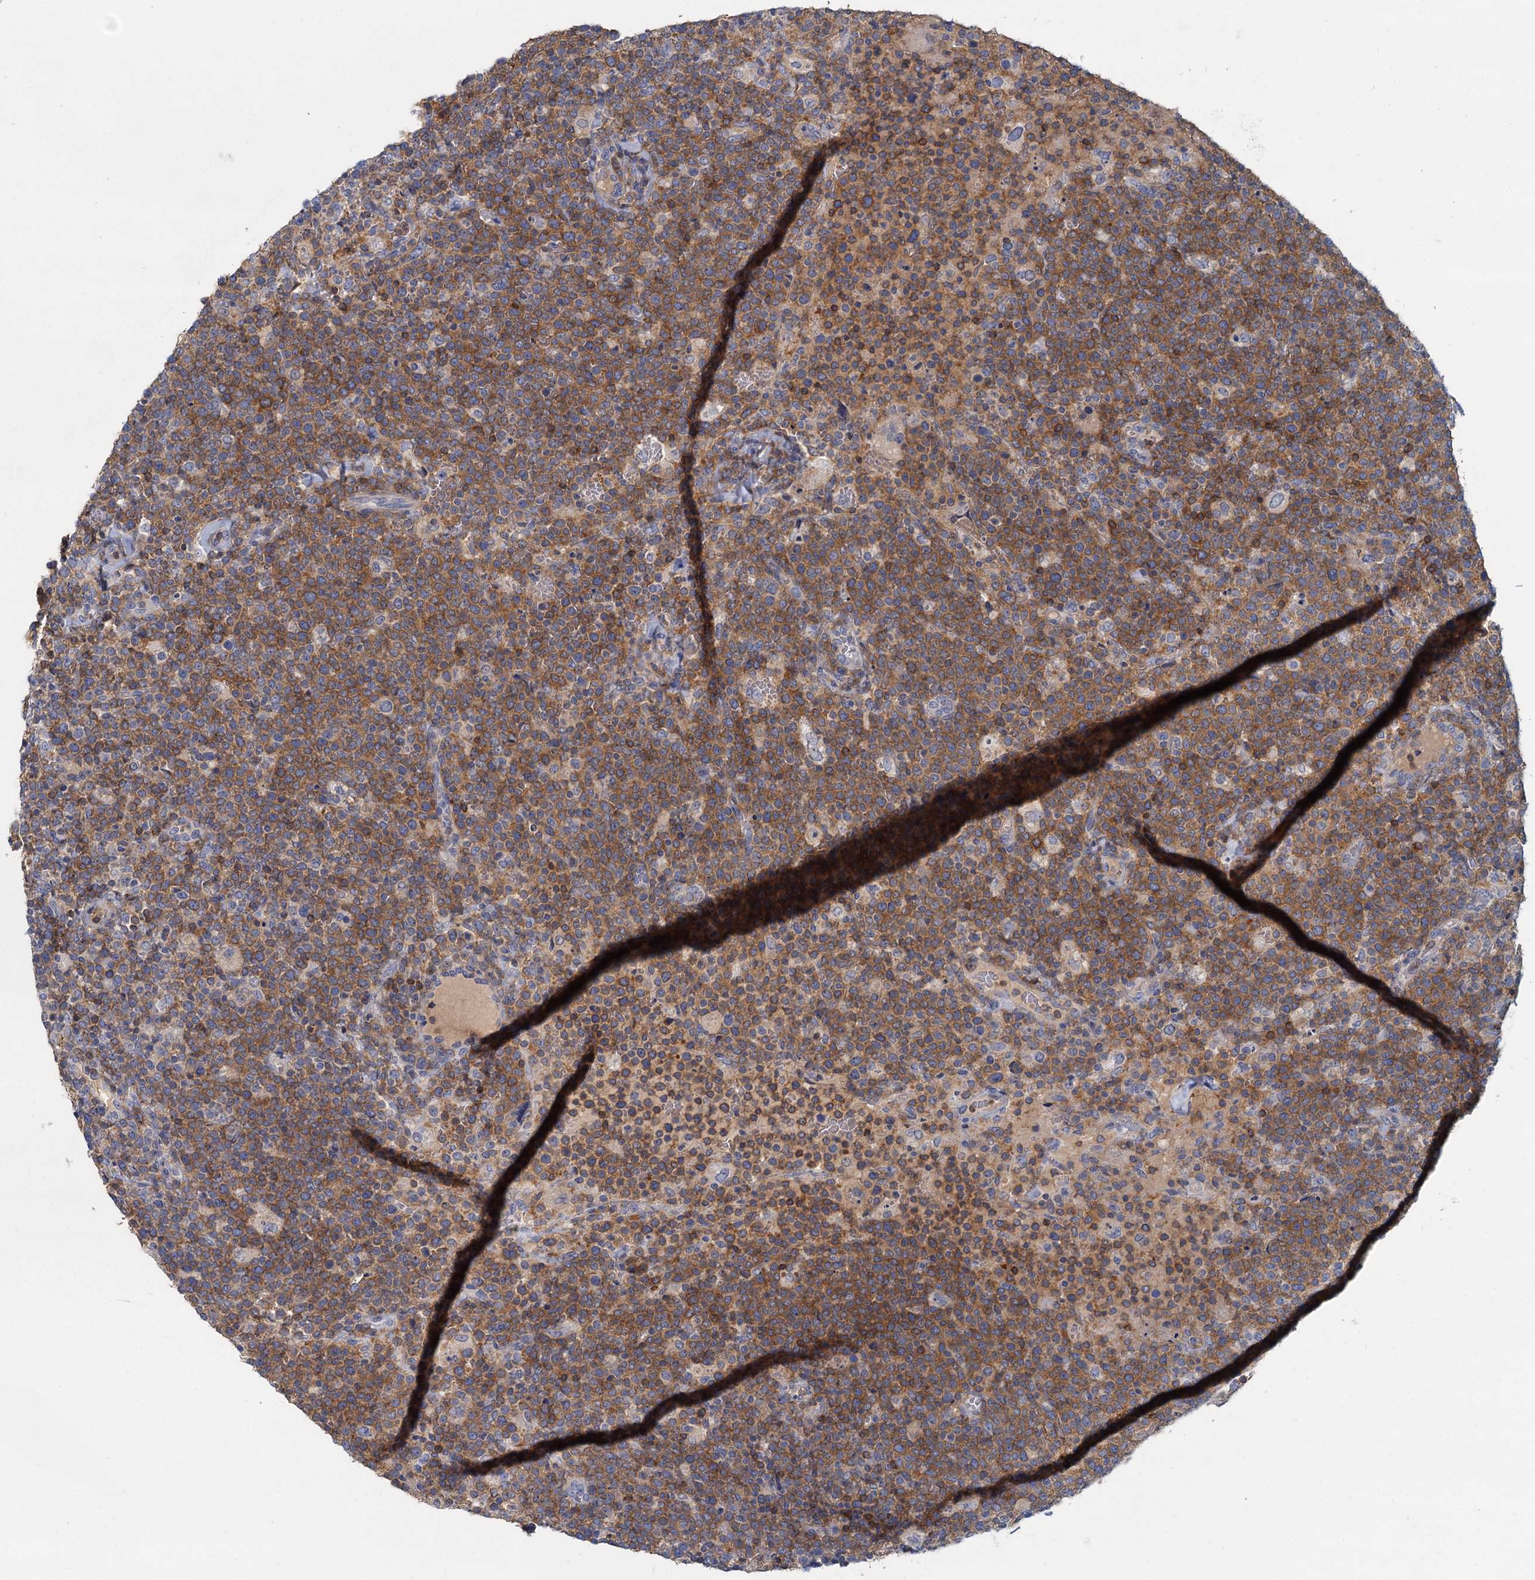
{"staining": {"intensity": "moderate", "quantity": ">75%", "location": "cytoplasmic/membranous"}, "tissue": "lymphoma", "cell_type": "Tumor cells", "image_type": "cancer", "snomed": [{"axis": "morphology", "description": "Malignant lymphoma, non-Hodgkin's type, High grade"}, {"axis": "topography", "description": "Lymph node"}], "caption": "Immunohistochemistry image of malignant lymphoma, non-Hodgkin's type (high-grade) stained for a protein (brown), which reveals medium levels of moderate cytoplasmic/membranous expression in approximately >75% of tumor cells.", "gene": "ACSM3", "patient": {"sex": "male", "age": 61}}